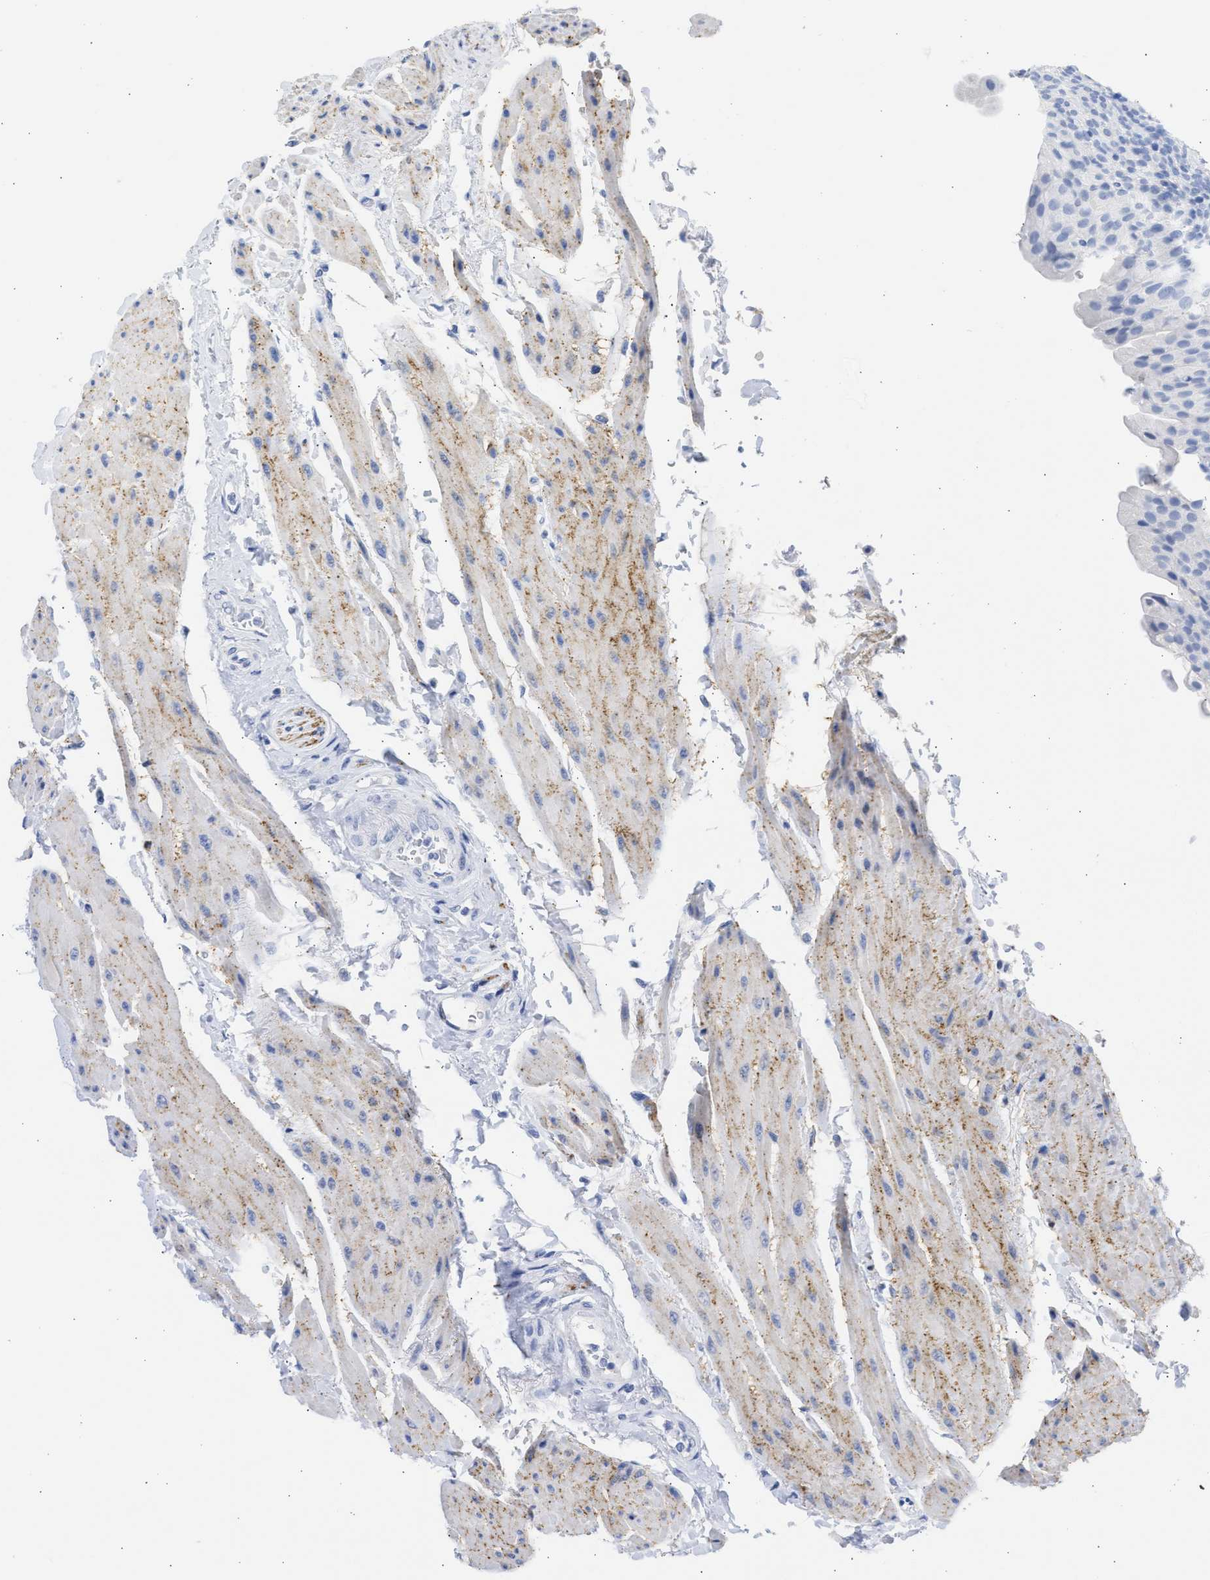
{"staining": {"intensity": "negative", "quantity": "none", "location": "none"}, "tissue": "urinary bladder", "cell_type": "Urothelial cells", "image_type": "normal", "snomed": [{"axis": "morphology", "description": "Normal tissue, NOS"}, {"axis": "topography", "description": "Urinary bladder"}], "caption": "DAB immunohistochemical staining of unremarkable human urinary bladder reveals no significant positivity in urothelial cells. (DAB immunohistochemistry (IHC) with hematoxylin counter stain).", "gene": "NCAM1", "patient": {"sex": "female", "age": 79}}